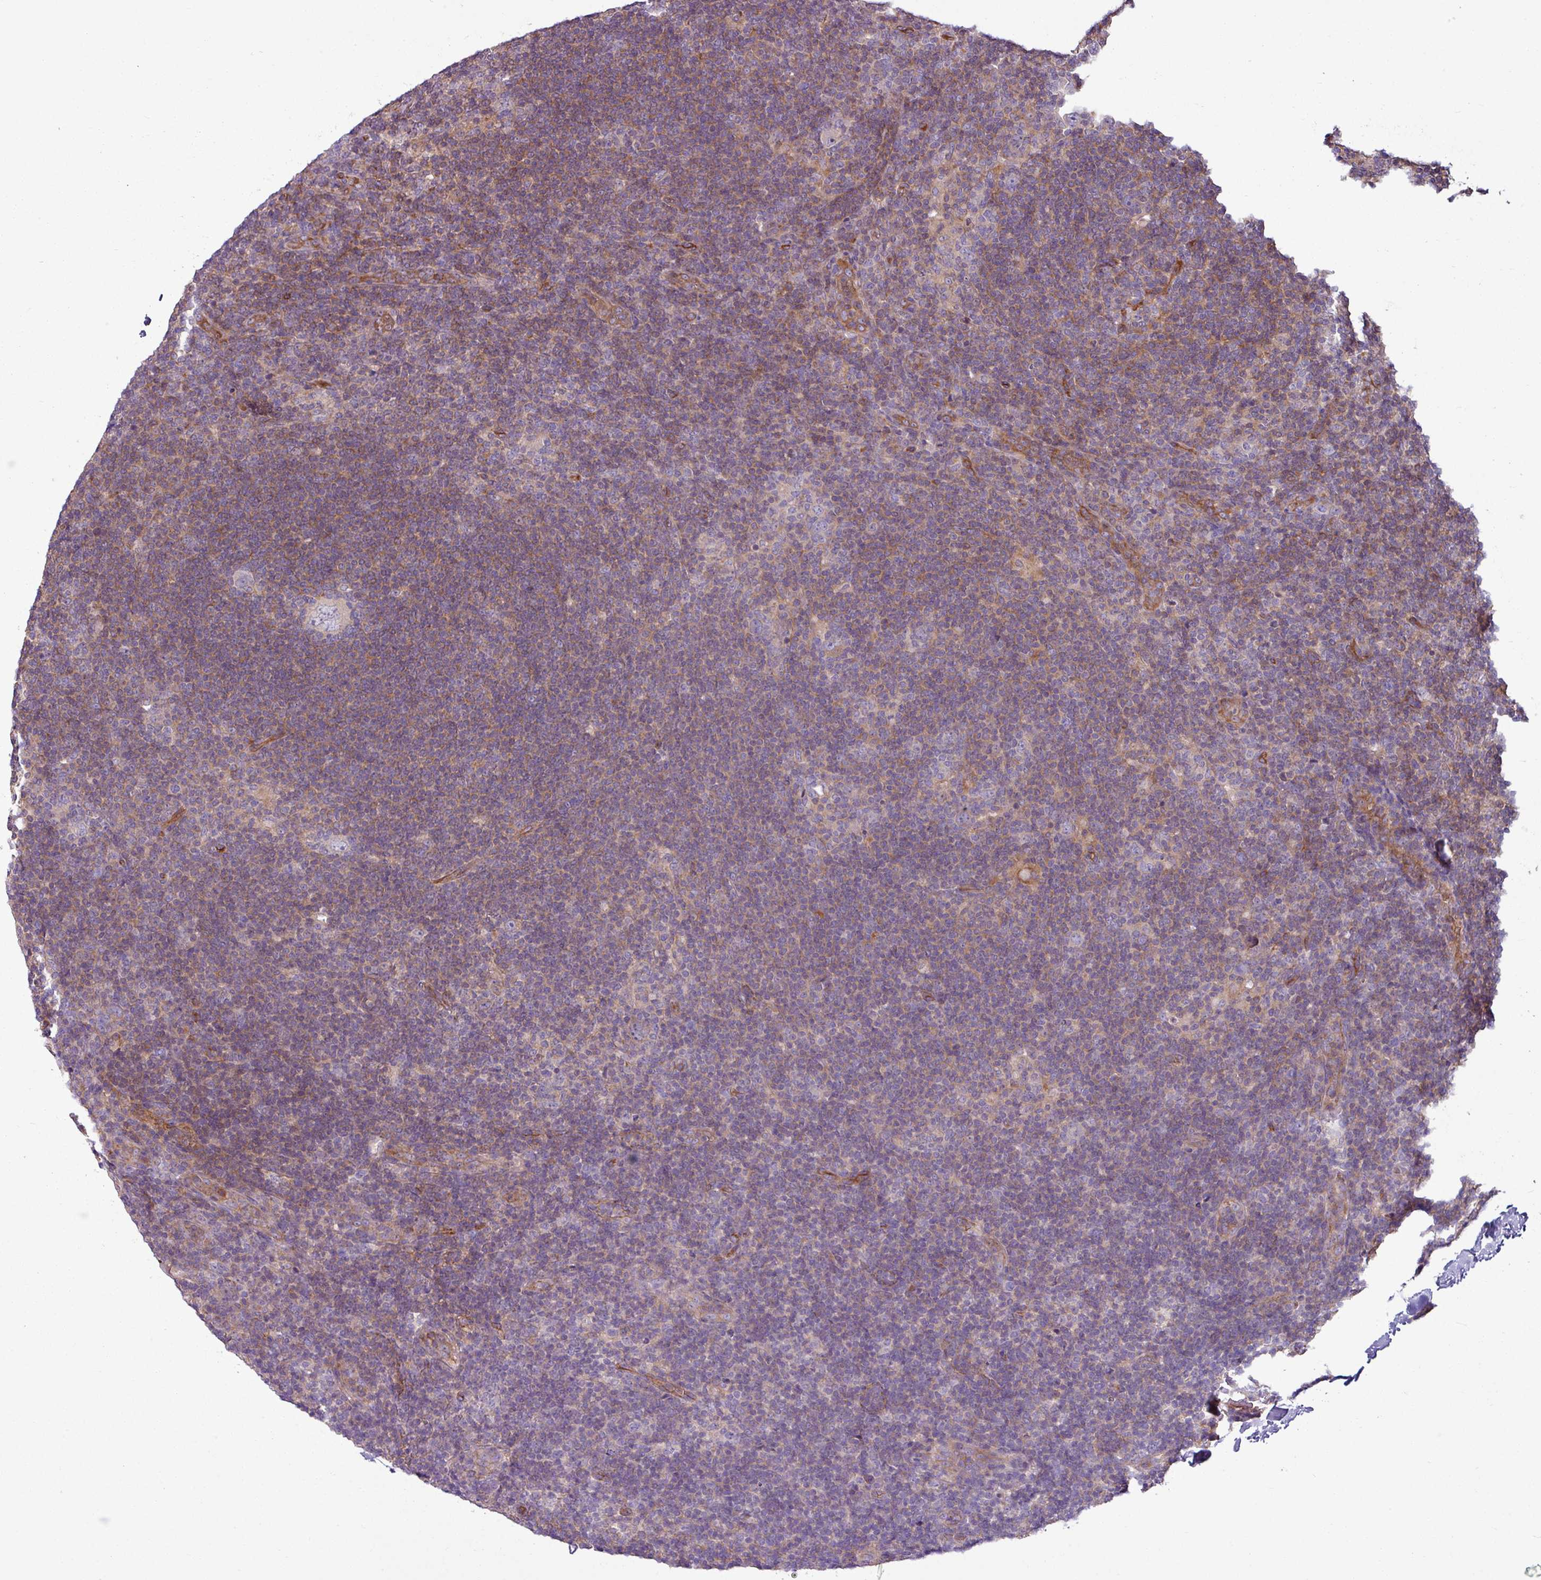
{"staining": {"intensity": "negative", "quantity": "none", "location": "none"}, "tissue": "lymphoma", "cell_type": "Tumor cells", "image_type": "cancer", "snomed": [{"axis": "morphology", "description": "Hodgkin's disease, NOS"}, {"axis": "topography", "description": "Lymph node"}], "caption": "High magnification brightfield microscopy of lymphoma stained with DAB (brown) and counterstained with hematoxylin (blue): tumor cells show no significant expression.", "gene": "ZNF106", "patient": {"sex": "female", "age": 57}}